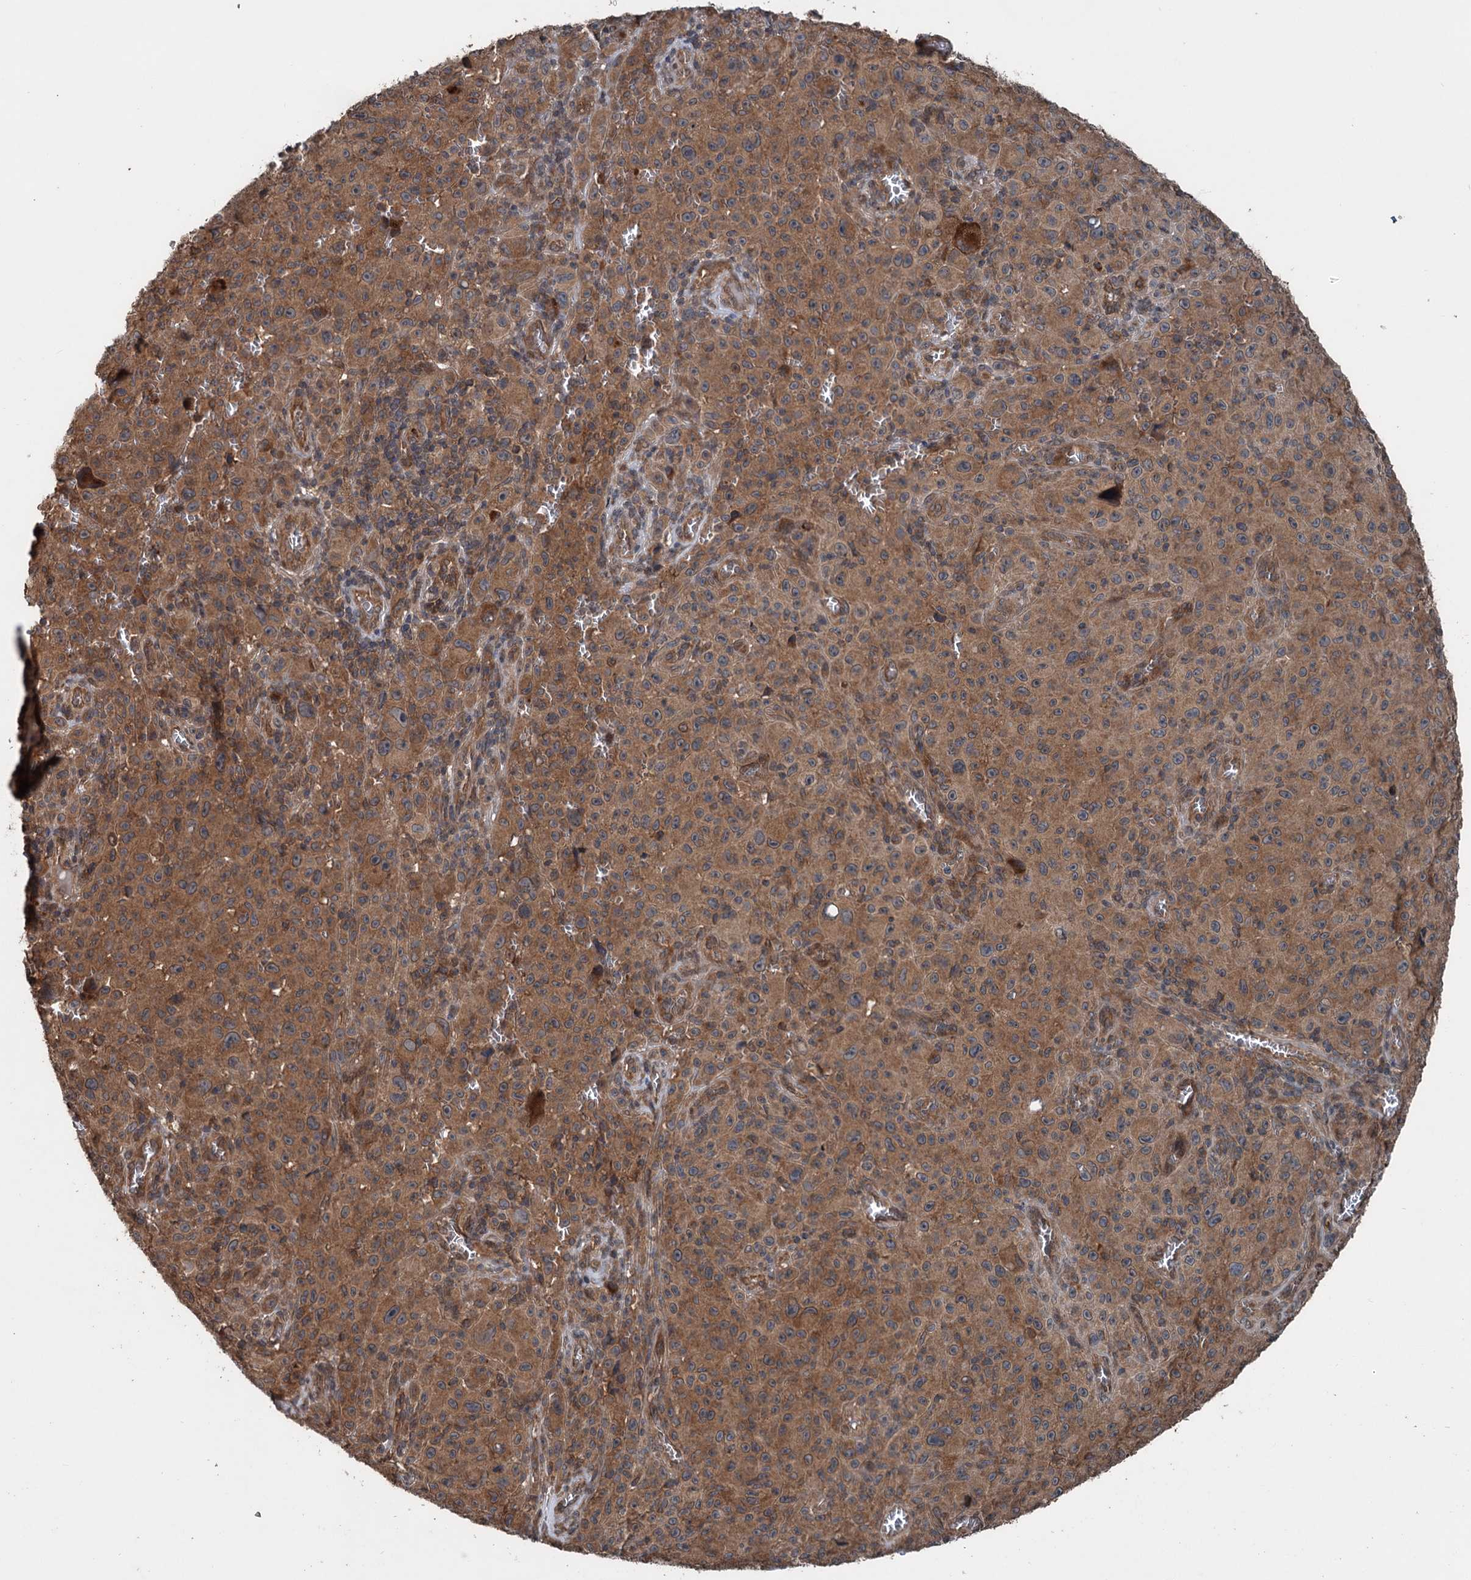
{"staining": {"intensity": "moderate", "quantity": ">75%", "location": "cytoplasmic/membranous"}, "tissue": "melanoma", "cell_type": "Tumor cells", "image_type": "cancer", "snomed": [{"axis": "morphology", "description": "Malignant melanoma, NOS"}, {"axis": "topography", "description": "Skin"}], "caption": "Immunohistochemical staining of malignant melanoma shows medium levels of moderate cytoplasmic/membranous expression in approximately >75% of tumor cells. The protein of interest is stained brown, and the nuclei are stained in blue (DAB IHC with brightfield microscopy, high magnification).", "gene": "N4BP2L2", "patient": {"sex": "female", "age": 82}}